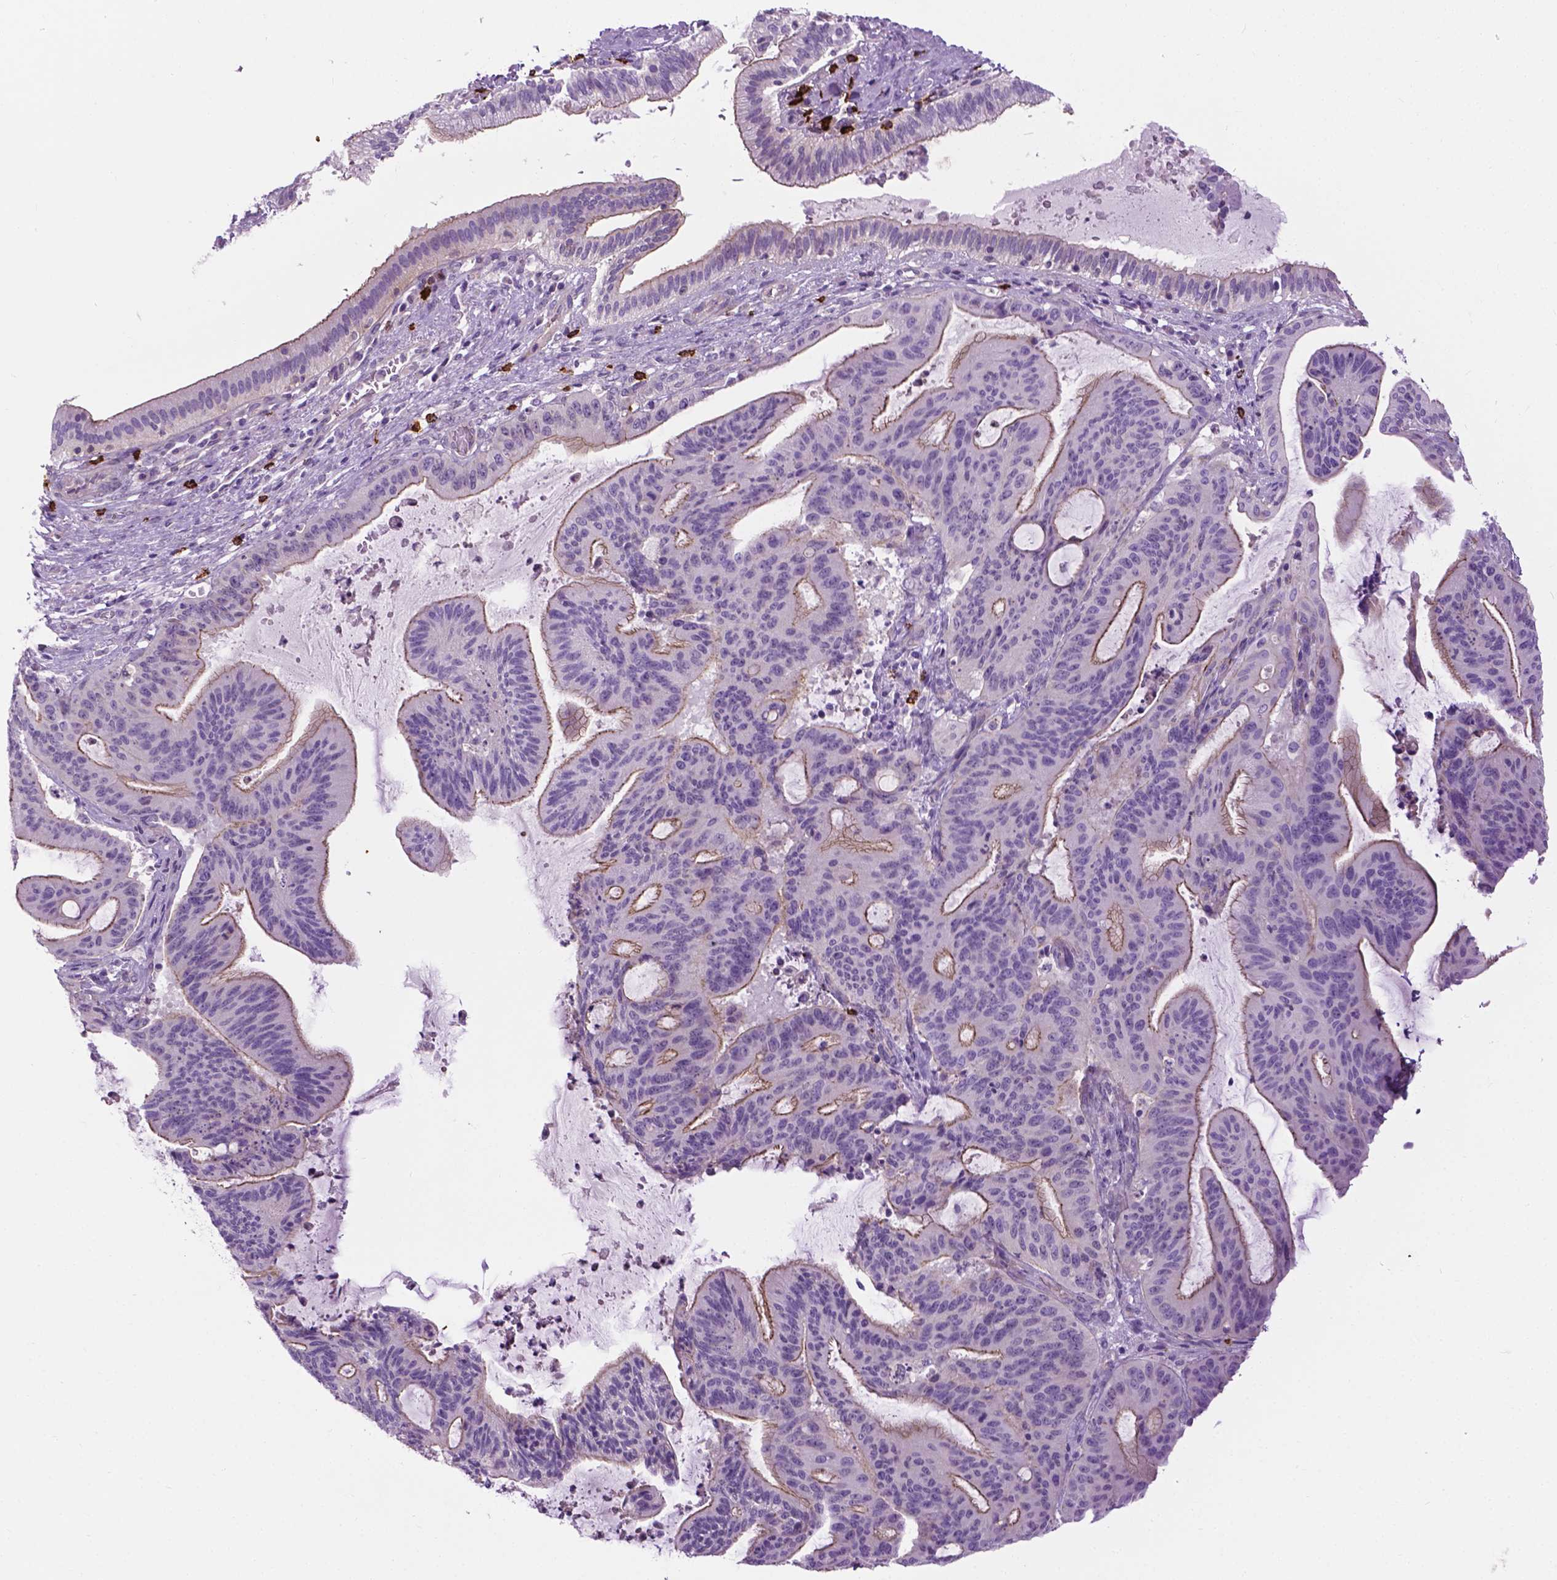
{"staining": {"intensity": "moderate", "quantity": "25%-75%", "location": "cytoplasmic/membranous"}, "tissue": "liver cancer", "cell_type": "Tumor cells", "image_type": "cancer", "snomed": [{"axis": "morphology", "description": "Cholangiocarcinoma"}, {"axis": "topography", "description": "Liver"}], "caption": "The micrograph shows a brown stain indicating the presence of a protein in the cytoplasmic/membranous of tumor cells in liver cancer. (DAB = brown stain, brightfield microscopy at high magnification).", "gene": "SPECC1L", "patient": {"sex": "female", "age": 73}}